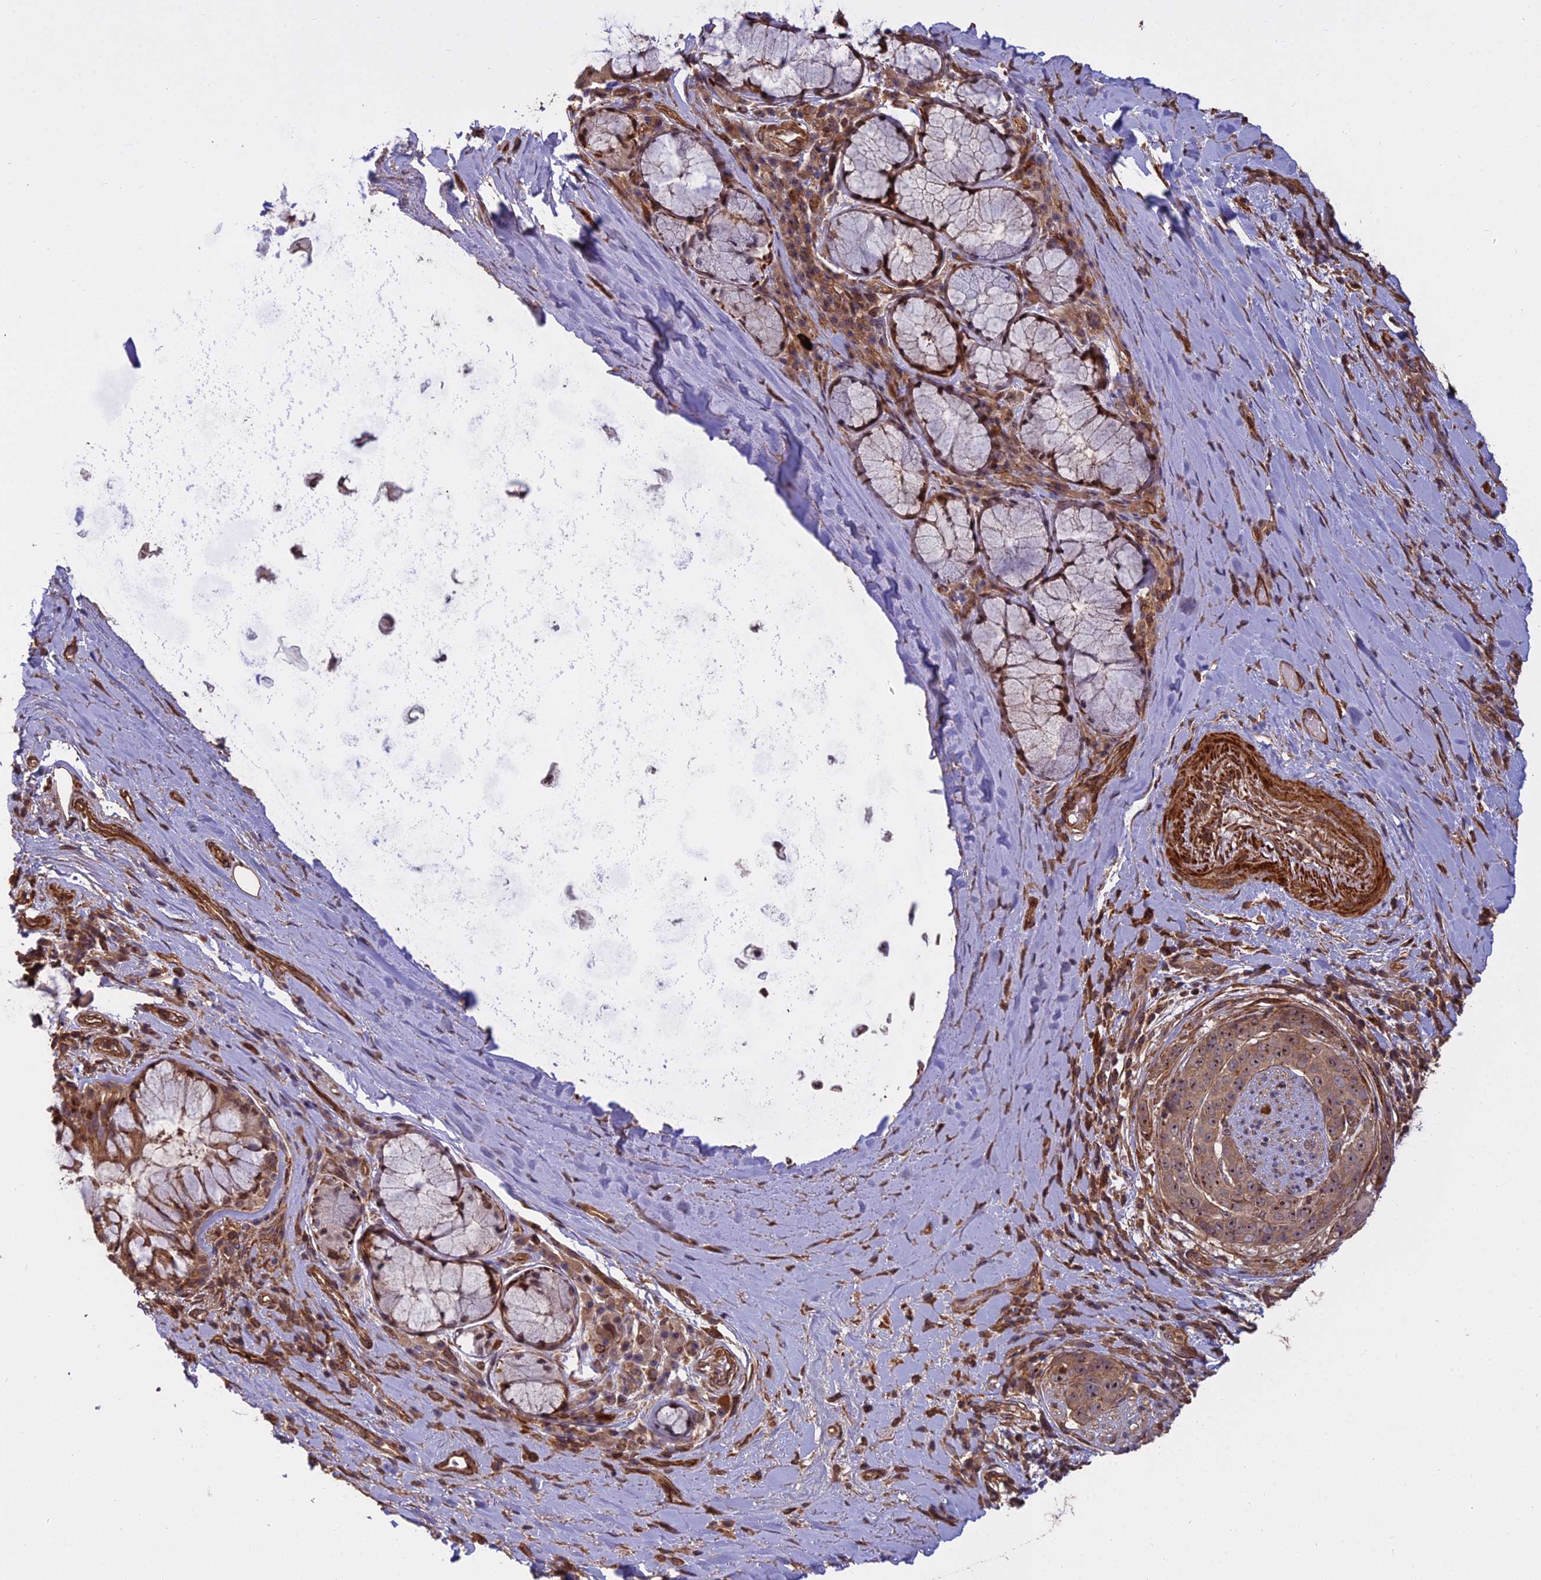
{"staining": {"intensity": "moderate", "quantity": ">75%", "location": "cytoplasmic/membranous,nuclear"}, "tissue": "adipose tissue", "cell_type": "Adipocytes", "image_type": "normal", "snomed": [{"axis": "morphology", "description": "Normal tissue, NOS"}, {"axis": "morphology", "description": "Squamous cell carcinoma, NOS"}, {"axis": "topography", "description": "Bronchus"}, {"axis": "topography", "description": "Lung"}], "caption": "Moderate cytoplasmic/membranous,nuclear expression for a protein is identified in about >75% of adipocytes of normal adipose tissue using IHC.", "gene": "TCEA3", "patient": {"sex": "male", "age": 64}}